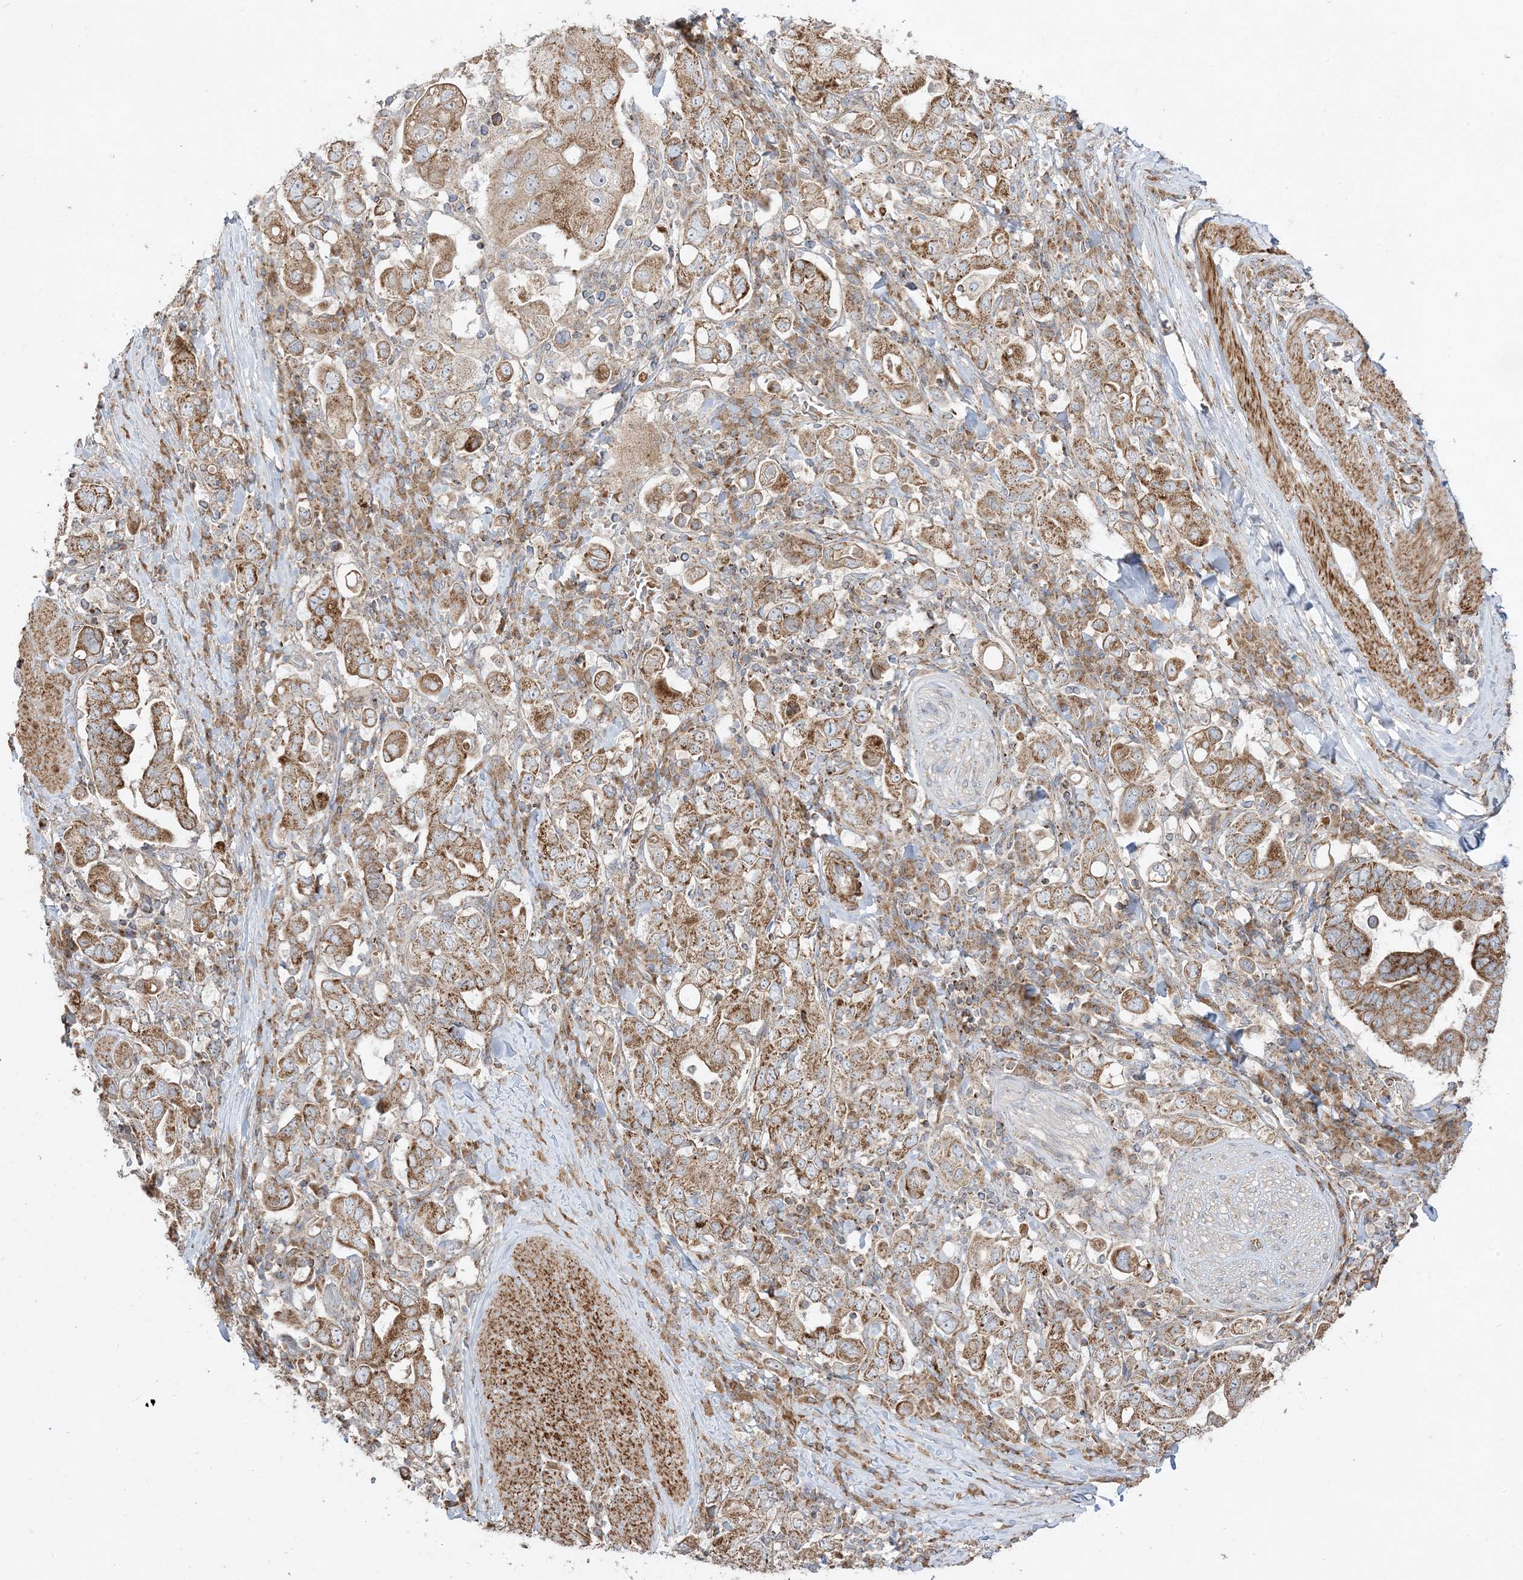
{"staining": {"intensity": "moderate", "quantity": ">75%", "location": "cytoplasmic/membranous"}, "tissue": "stomach cancer", "cell_type": "Tumor cells", "image_type": "cancer", "snomed": [{"axis": "morphology", "description": "Adenocarcinoma, NOS"}, {"axis": "topography", "description": "Stomach, upper"}], "caption": "A brown stain highlights moderate cytoplasmic/membranous expression of a protein in human stomach cancer (adenocarcinoma) tumor cells.", "gene": "AARS2", "patient": {"sex": "male", "age": 62}}